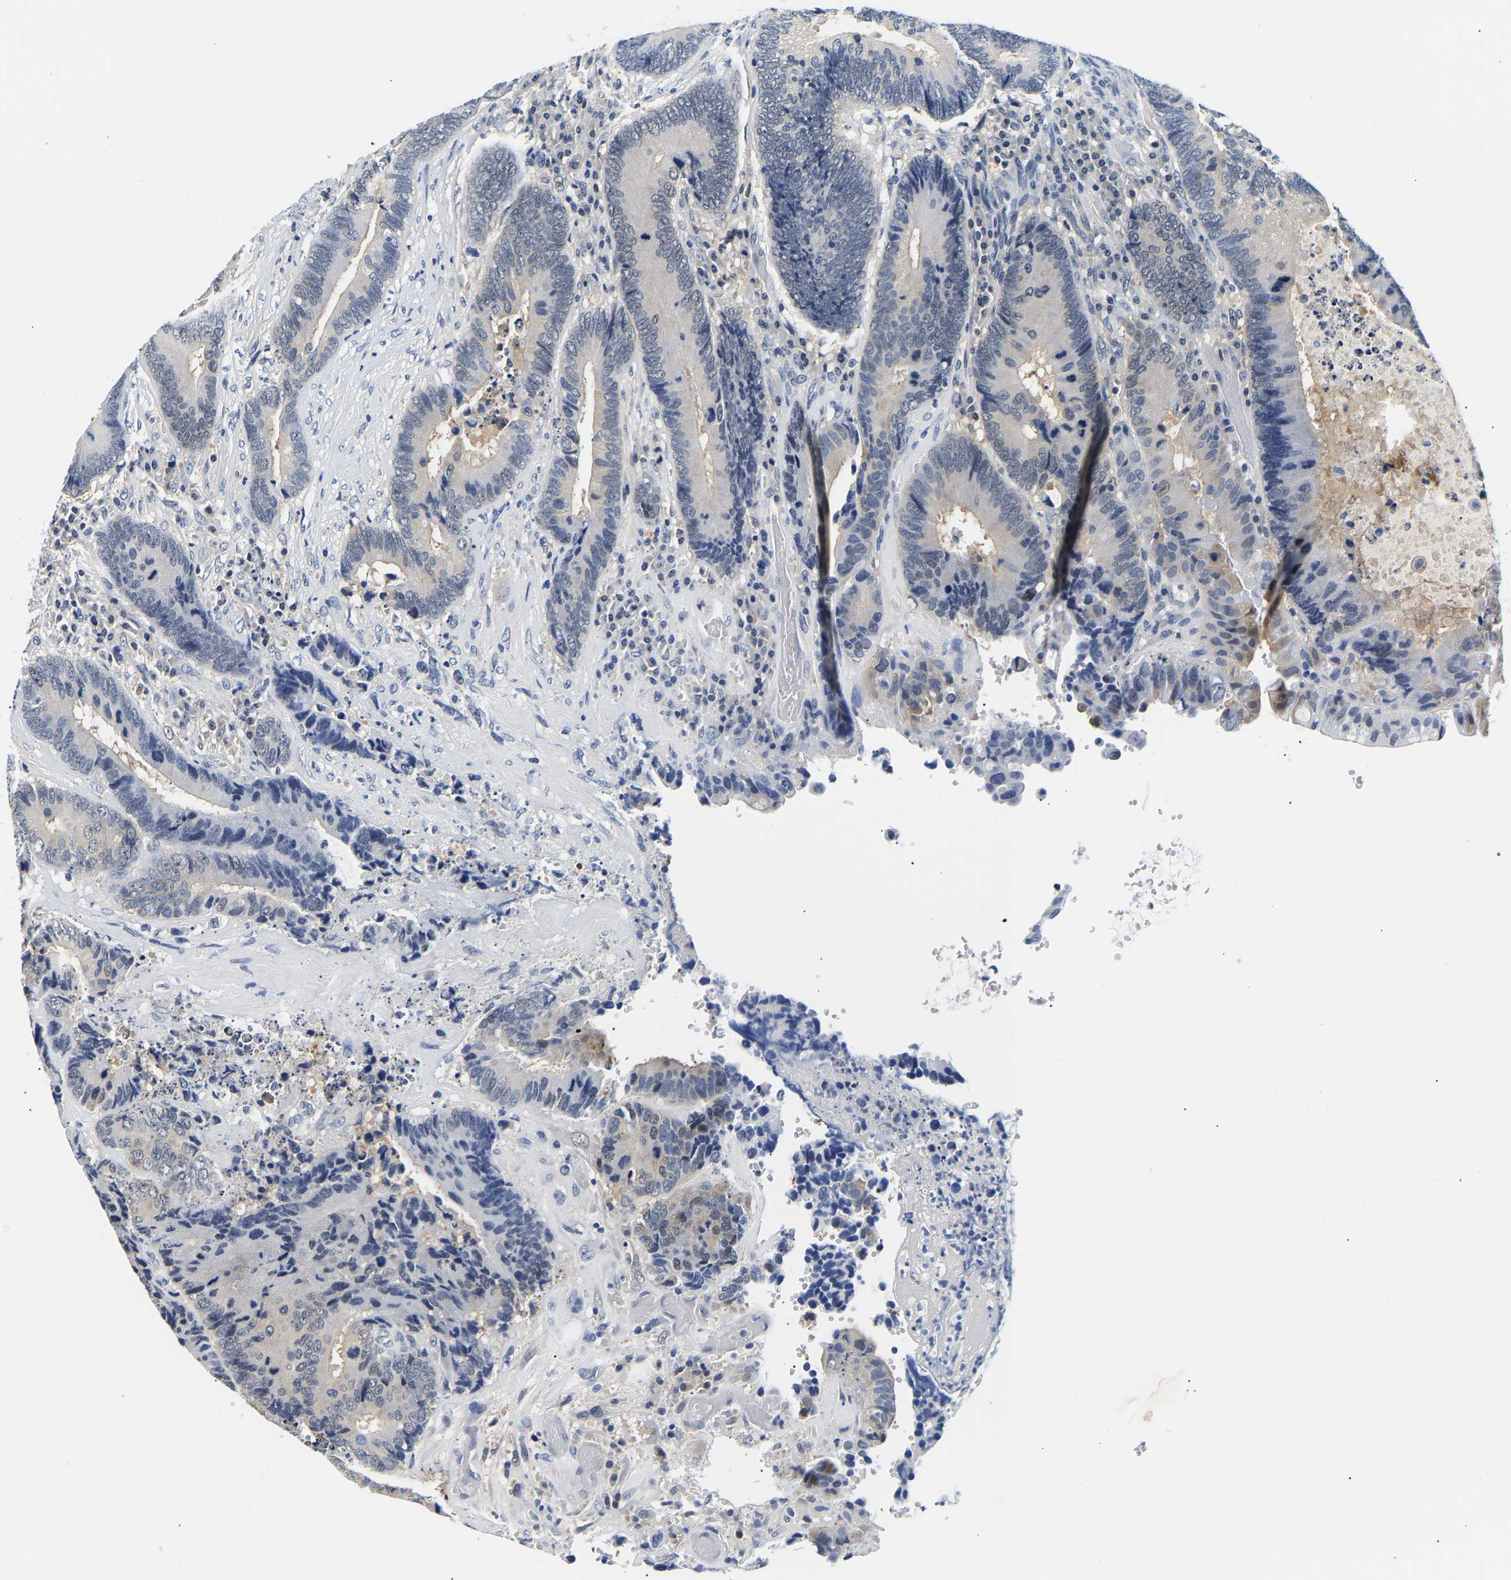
{"staining": {"intensity": "negative", "quantity": "none", "location": "none"}, "tissue": "colorectal cancer", "cell_type": "Tumor cells", "image_type": "cancer", "snomed": [{"axis": "morphology", "description": "Adenocarcinoma, NOS"}, {"axis": "topography", "description": "Rectum"}], "caption": "Photomicrograph shows no significant protein expression in tumor cells of colorectal adenocarcinoma.", "gene": "UCHL3", "patient": {"sex": "female", "age": 89}}